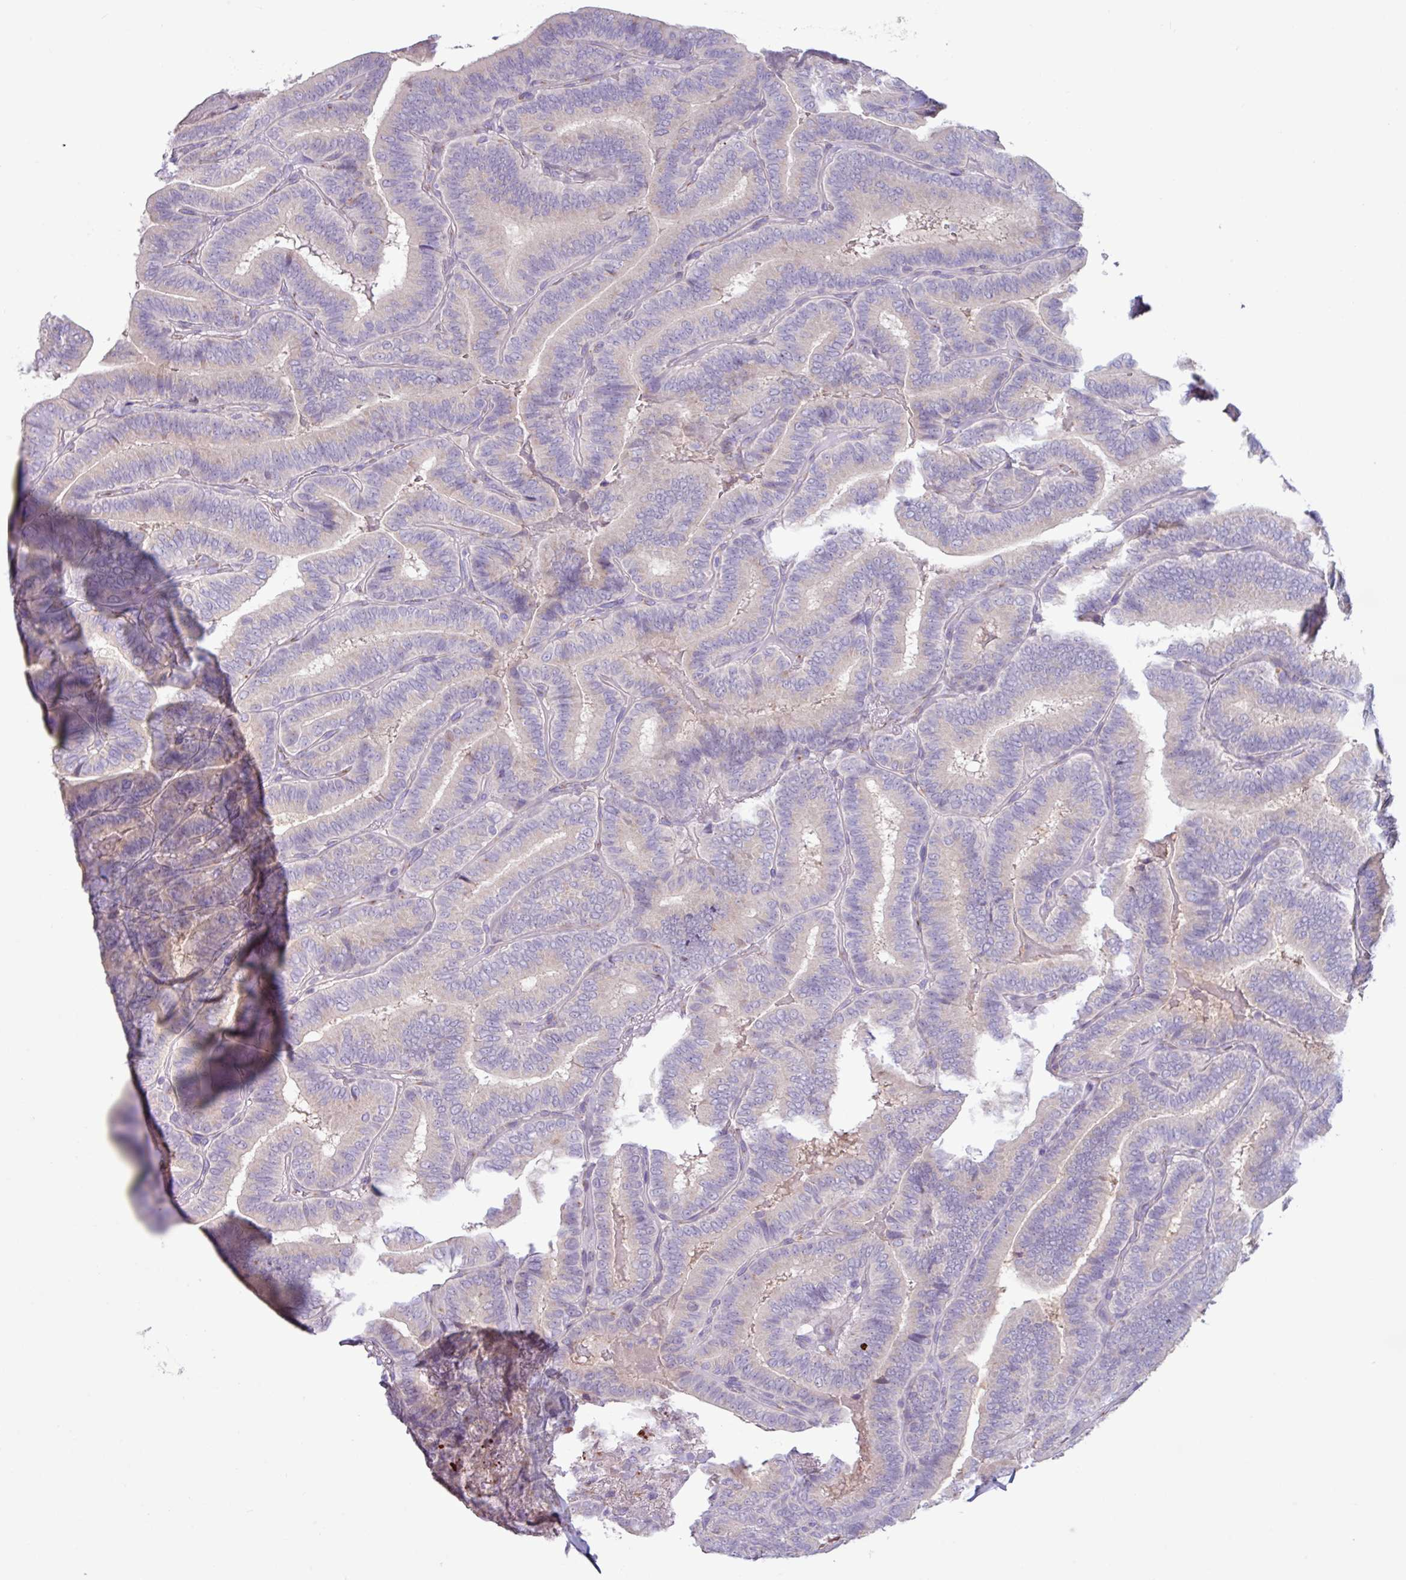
{"staining": {"intensity": "negative", "quantity": "none", "location": "none"}, "tissue": "thyroid cancer", "cell_type": "Tumor cells", "image_type": "cancer", "snomed": [{"axis": "morphology", "description": "Papillary adenocarcinoma, NOS"}, {"axis": "topography", "description": "Thyroid gland"}], "caption": "Immunohistochemistry (IHC) micrograph of human thyroid papillary adenocarcinoma stained for a protein (brown), which reveals no positivity in tumor cells.", "gene": "STIMATE", "patient": {"sex": "male", "age": 61}}